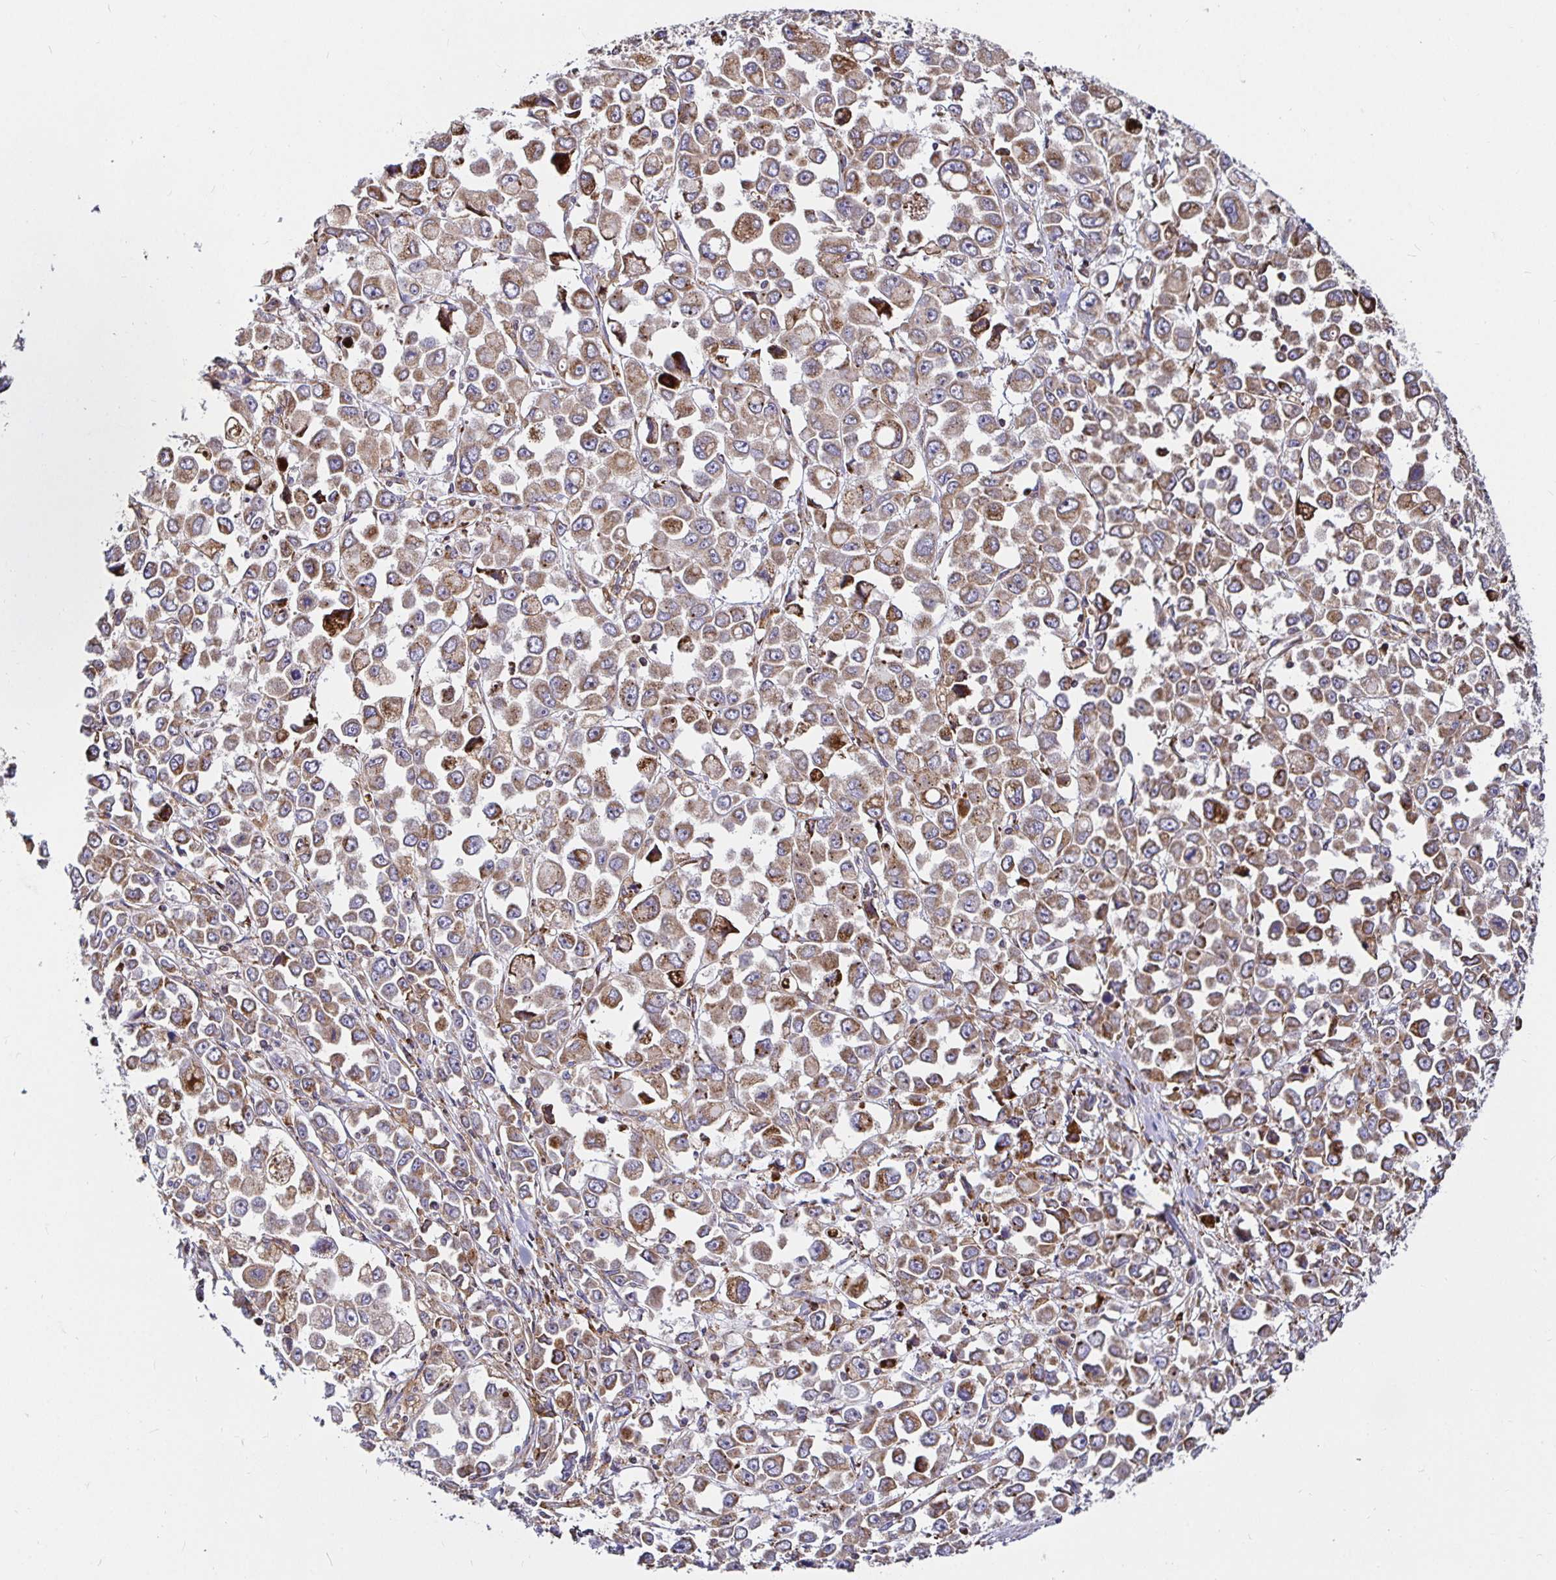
{"staining": {"intensity": "weak", "quantity": ">75%", "location": "cytoplasmic/membranous"}, "tissue": "stomach cancer", "cell_type": "Tumor cells", "image_type": "cancer", "snomed": [{"axis": "morphology", "description": "Adenocarcinoma, NOS"}, {"axis": "topography", "description": "Stomach, upper"}], "caption": "About >75% of tumor cells in stomach cancer display weak cytoplasmic/membranous protein positivity as visualized by brown immunohistochemical staining.", "gene": "SMYD3", "patient": {"sex": "male", "age": 70}}